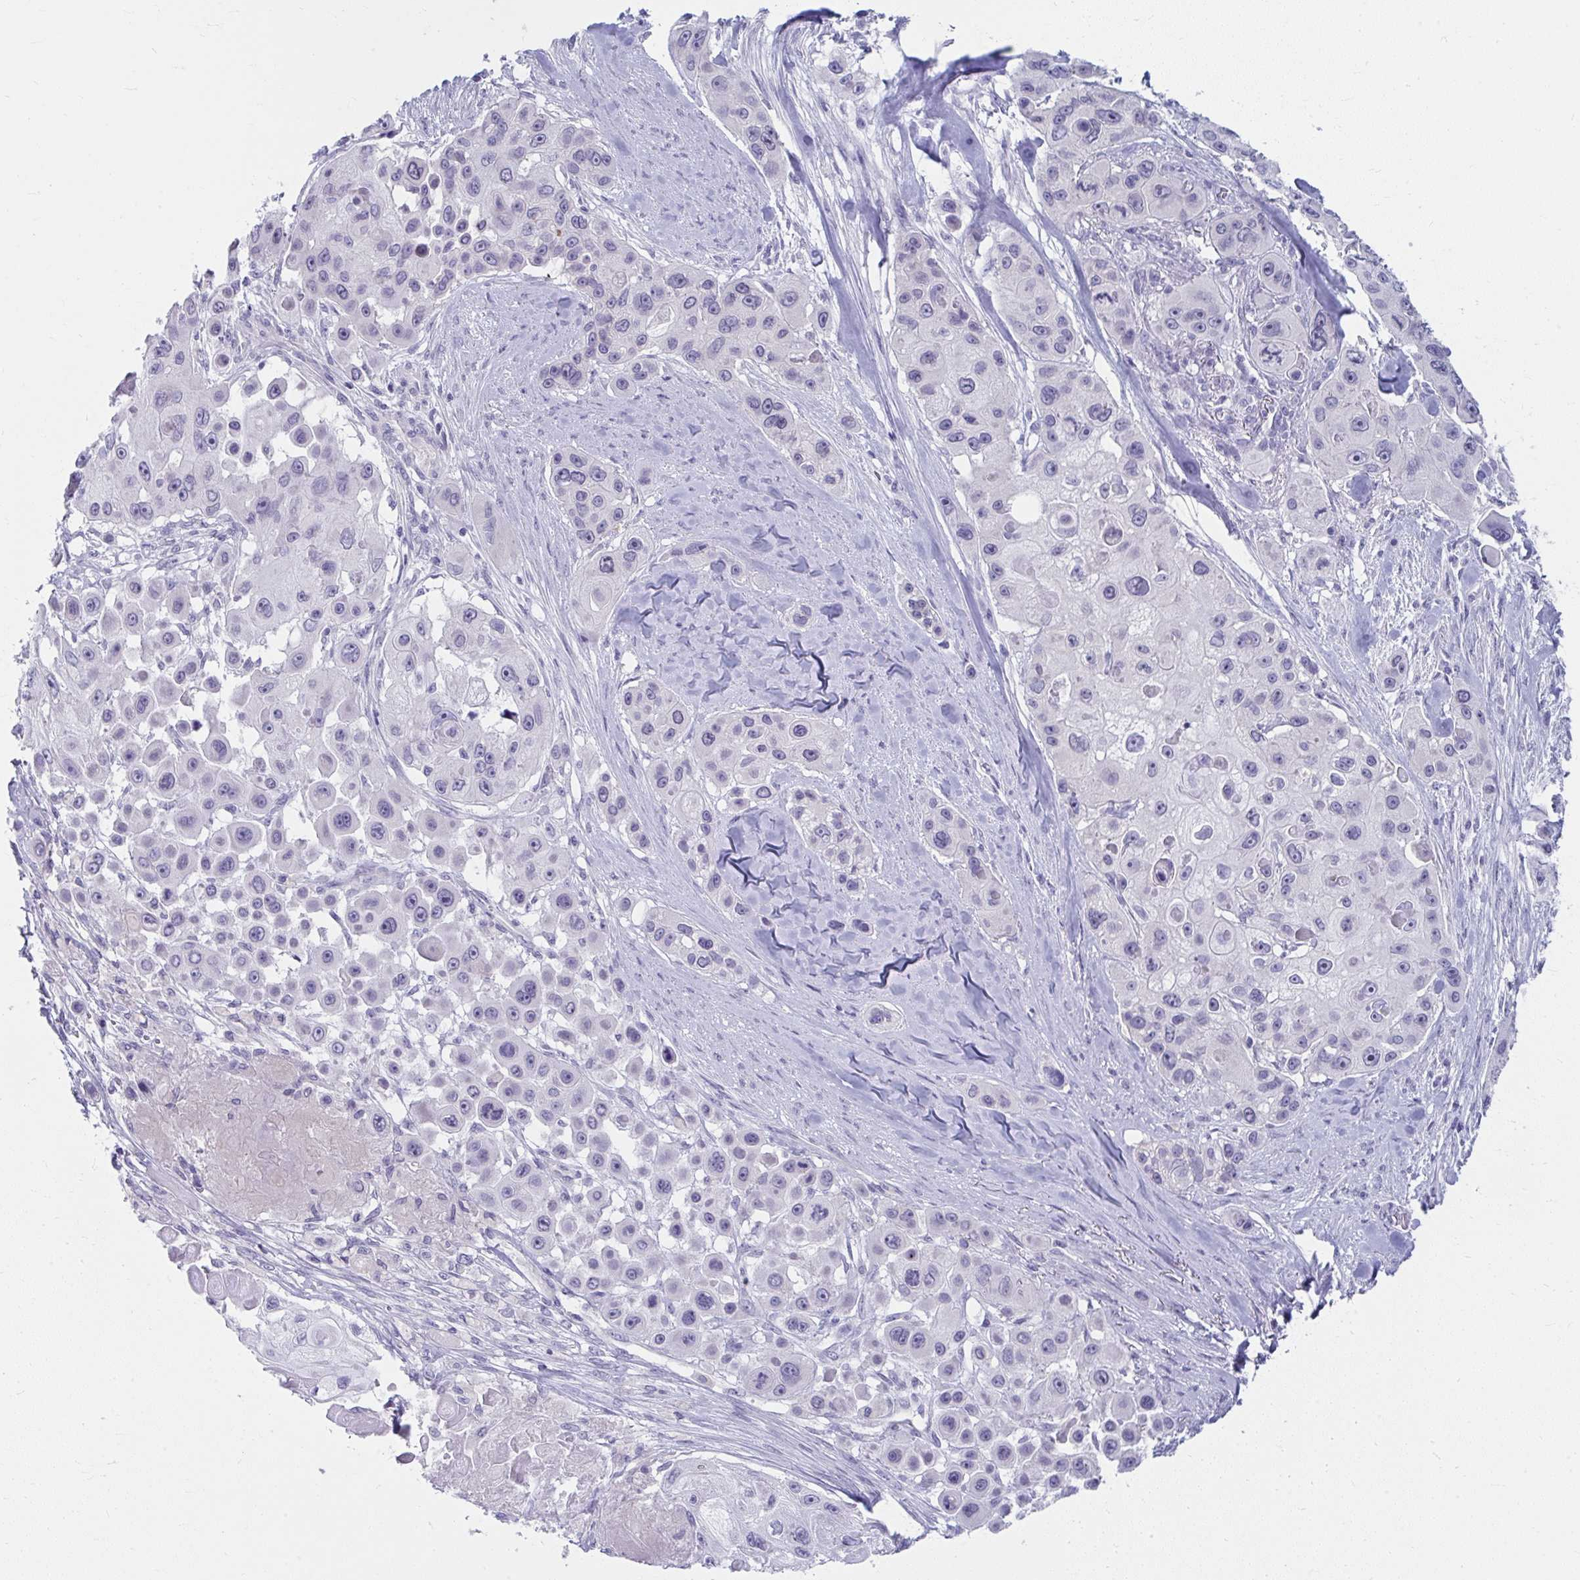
{"staining": {"intensity": "negative", "quantity": "none", "location": "none"}, "tissue": "skin cancer", "cell_type": "Tumor cells", "image_type": "cancer", "snomed": [{"axis": "morphology", "description": "Squamous cell carcinoma, NOS"}, {"axis": "topography", "description": "Skin"}], "caption": "A high-resolution histopathology image shows IHC staining of skin cancer, which reveals no significant expression in tumor cells. (DAB (3,3'-diaminobenzidine) immunohistochemistry, high magnification).", "gene": "UGT3A2", "patient": {"sex": "male", "age": 67}}